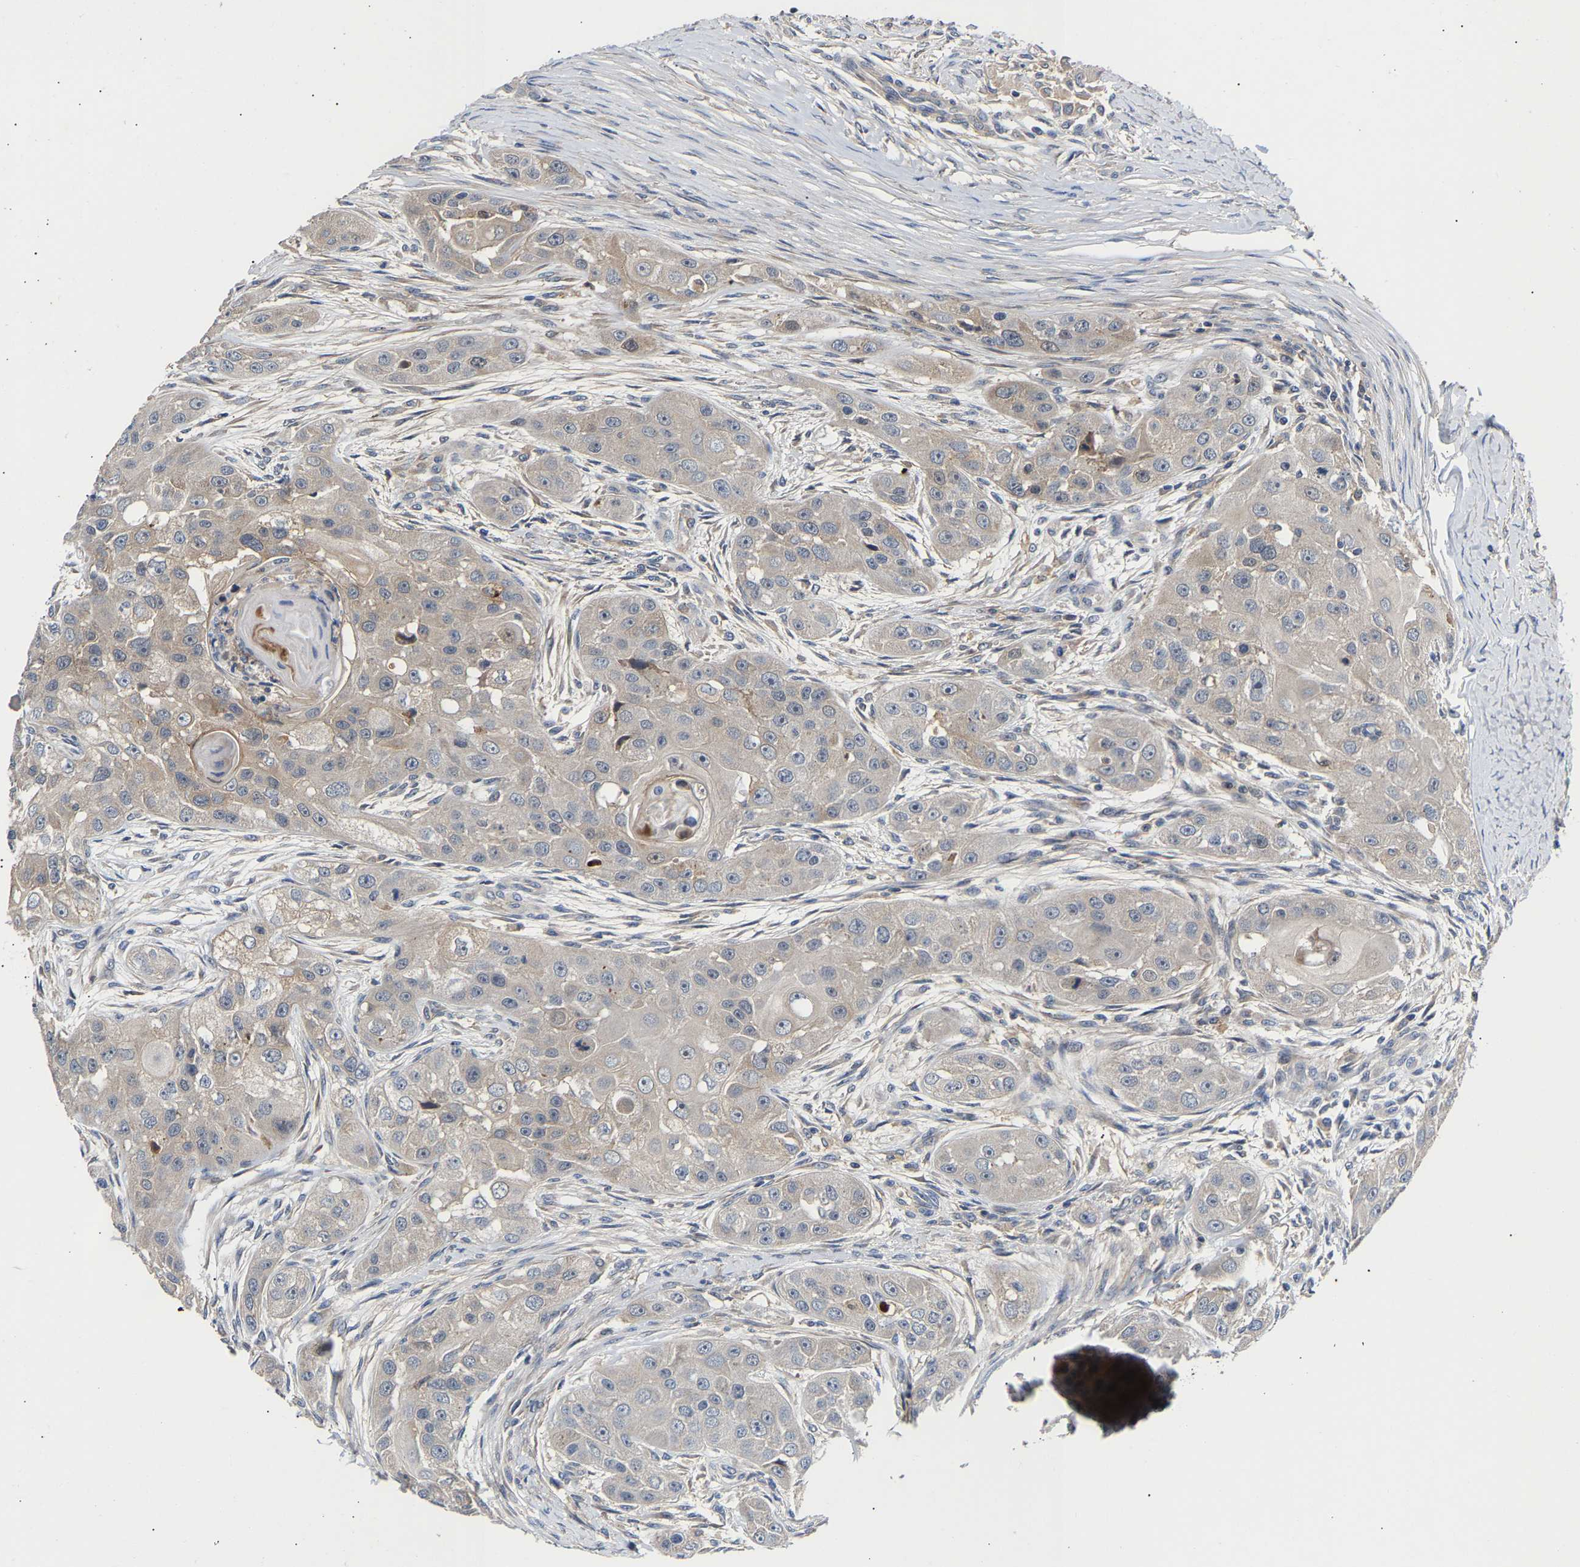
{"staining": {"intensity": "negative", "quantity": "none", "location": "none"}, "tissue": "head and neck cancer", "cell_type": "Tumor cells", "image_type": "cancer", "snomed": [{"axis": "morphology", "description": "Normal tissue, NOS"}, {"axis": "morphology", "description": "Squamous cell carcinoma, NOS"}, {"axis": "topography", "description": "Skeletal muscle"}, {"axis": "topography", "description": "Head-Neck"}], "caption": "Tumor cells show no significant protein staining in head and neck squamous cell carcinoma.", "gene": "KASH5", "patient": {"sex": "male", "age": 51}}